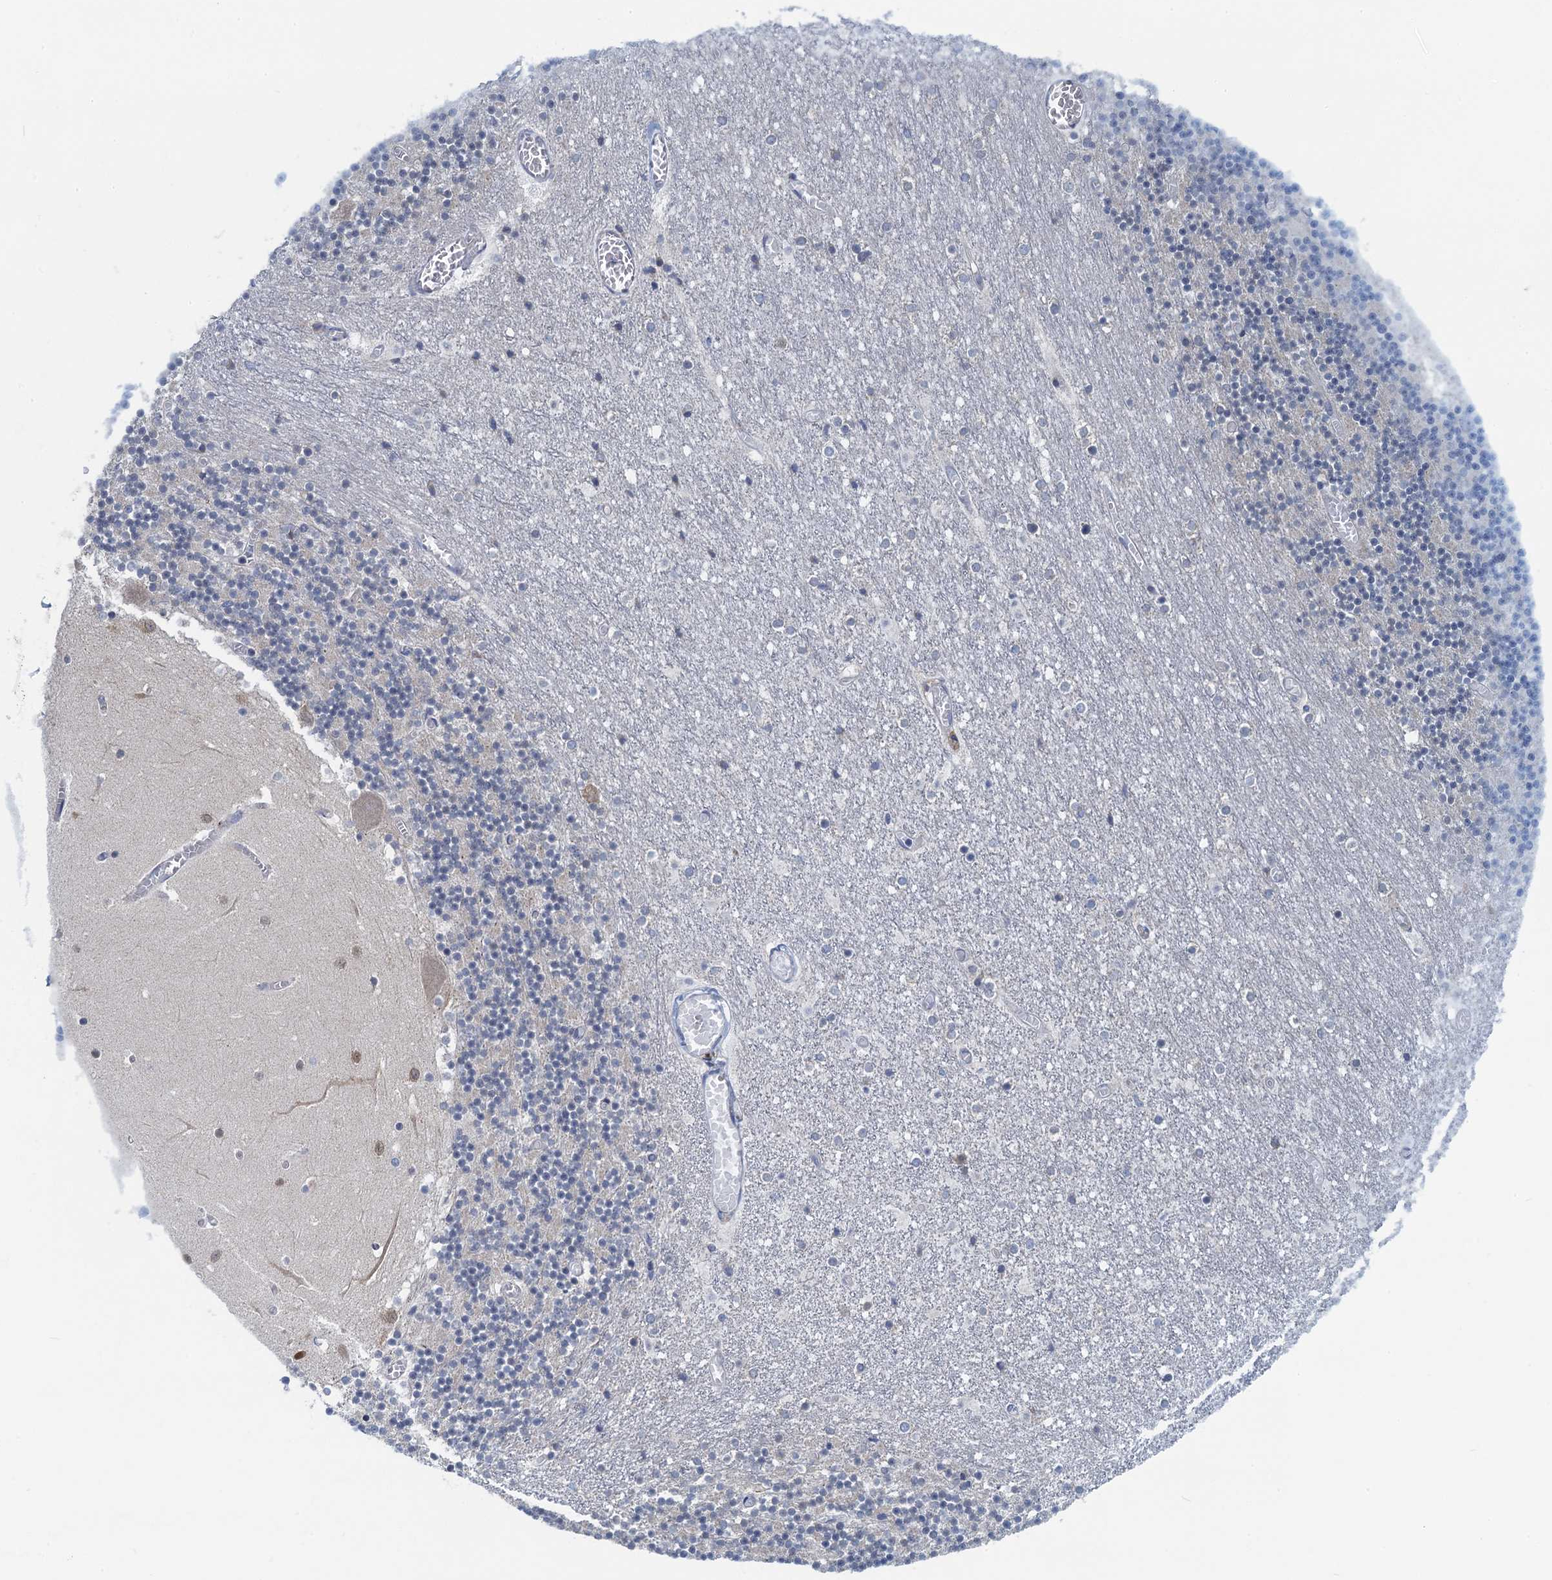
{"staining": {"intensity": "weak", "quantity": "25%-75%", "location": "cytoplasmic/membranous"}, "tissue": "cerebellum", "cell_type": "Cells in granular layer", "image_type": "normal", "snomed": [{"axis": "morphology", "description": "Normal tissue, NOS"}, {"axis": "topography", "description": "Cerebellum"}], "caption": "Protein staining of unremarkable cerebellum displays weak cytoplasmic/membranous expression in about 25%-75% of cells in granular layer. Using DAB (brown) and hematoxylin (blue) stains, captured at high magnification using brightfield microscopy.", "gene": "MYDGF", "patient": {"sex": "female", "age": 28}}